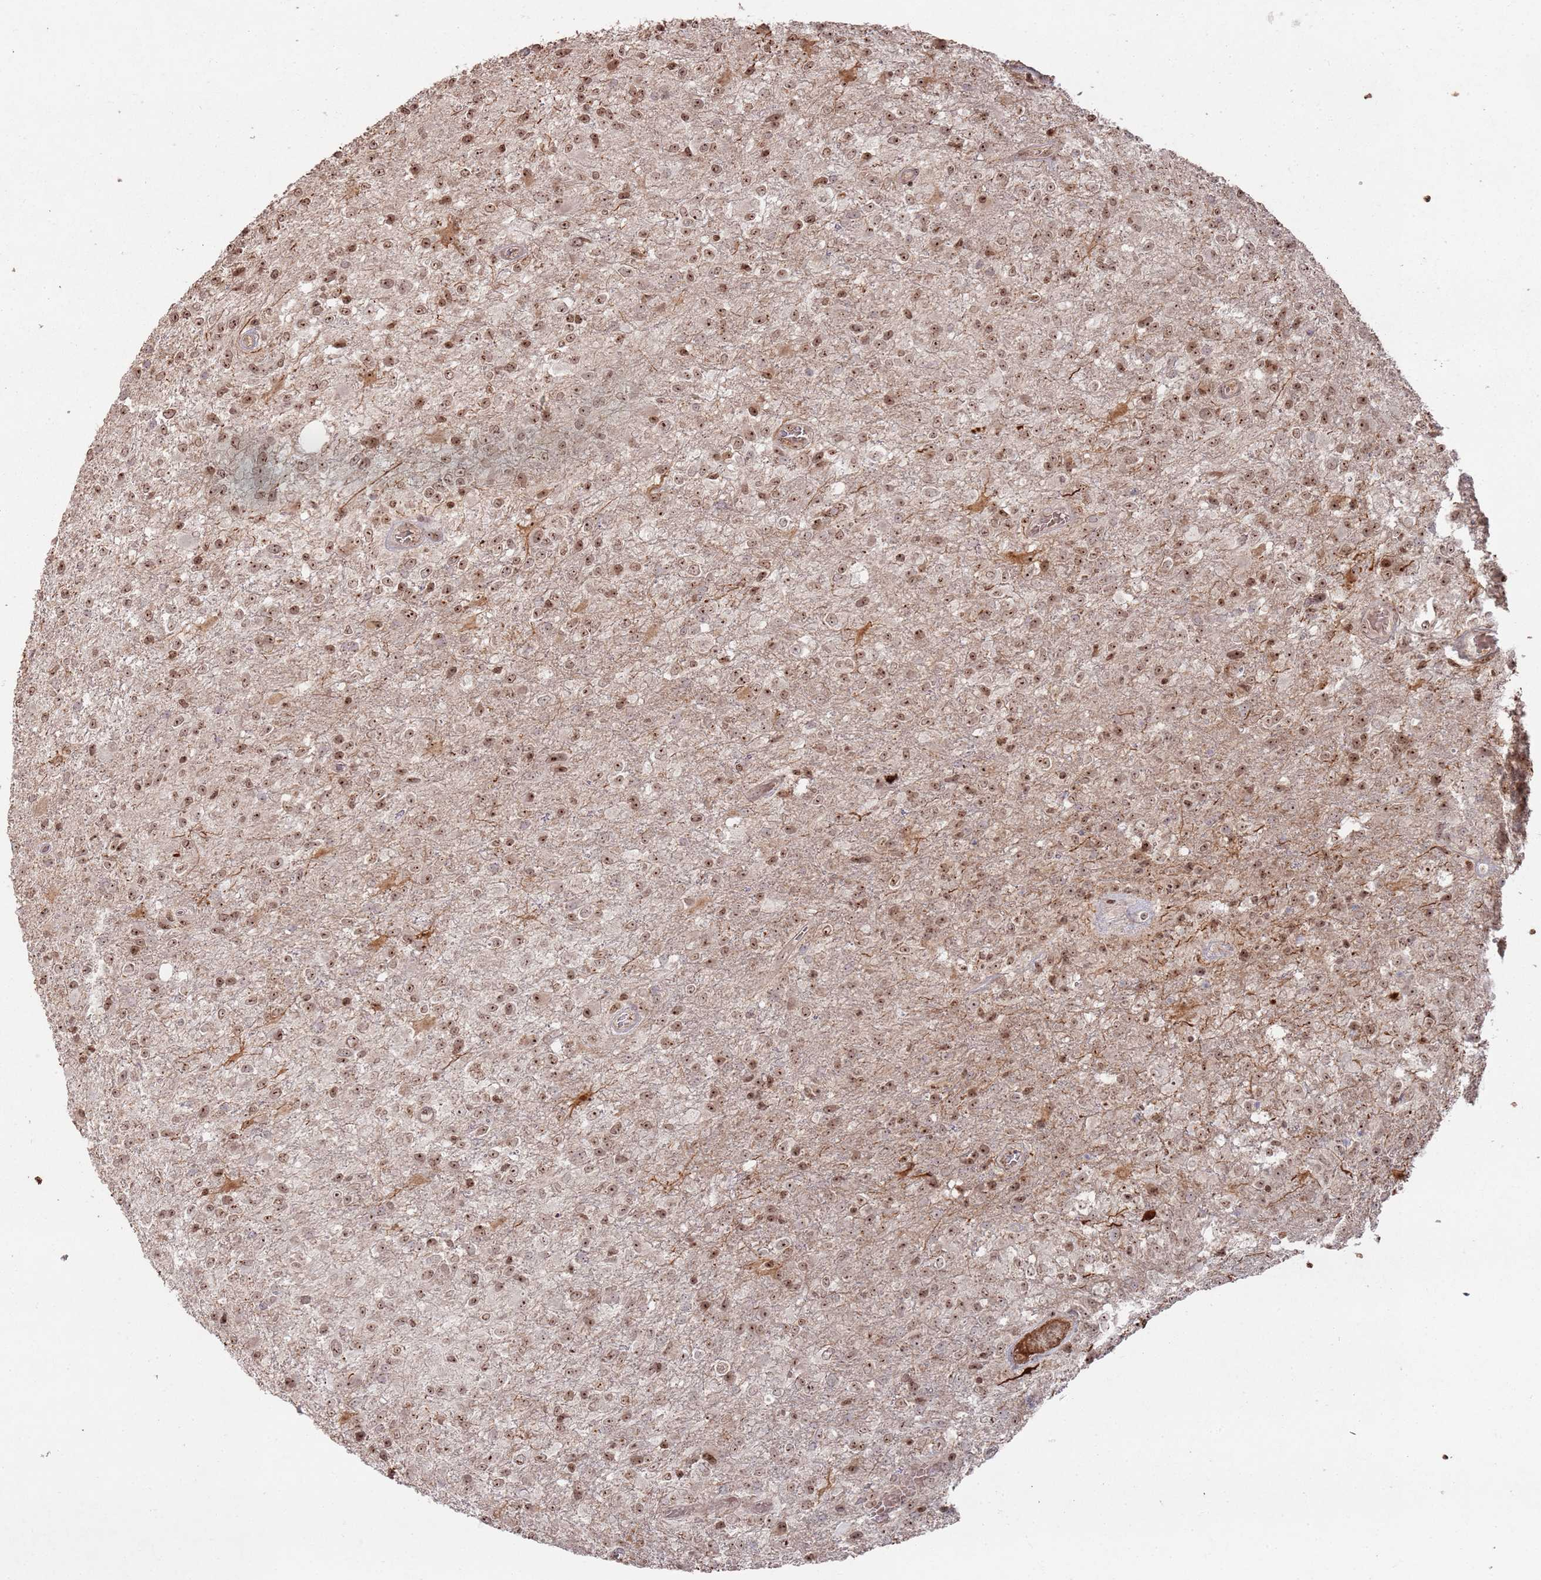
{"staining": {"intensity": "moderate", "quantity": ">75%", "location": "nuclear"}, "tissue": "glioma", "cell_type": "Tumor cells", "image_type": "cancer", "snomed": [{"axis": "morphology", "description": "Glioma, malignant, High grade"}, {"axis": "topography", "description": "Brain"}], "caption": "The histopathology image demonstrates a brown stain indicating the presence of a protein in the nuclear of tumor cells in high-grade glioma (malignant). (Brightfield microscopy of DAB IHC at high magnification).", "gene": "UTP11", "patient": {"sex": "female", "age": 74}}